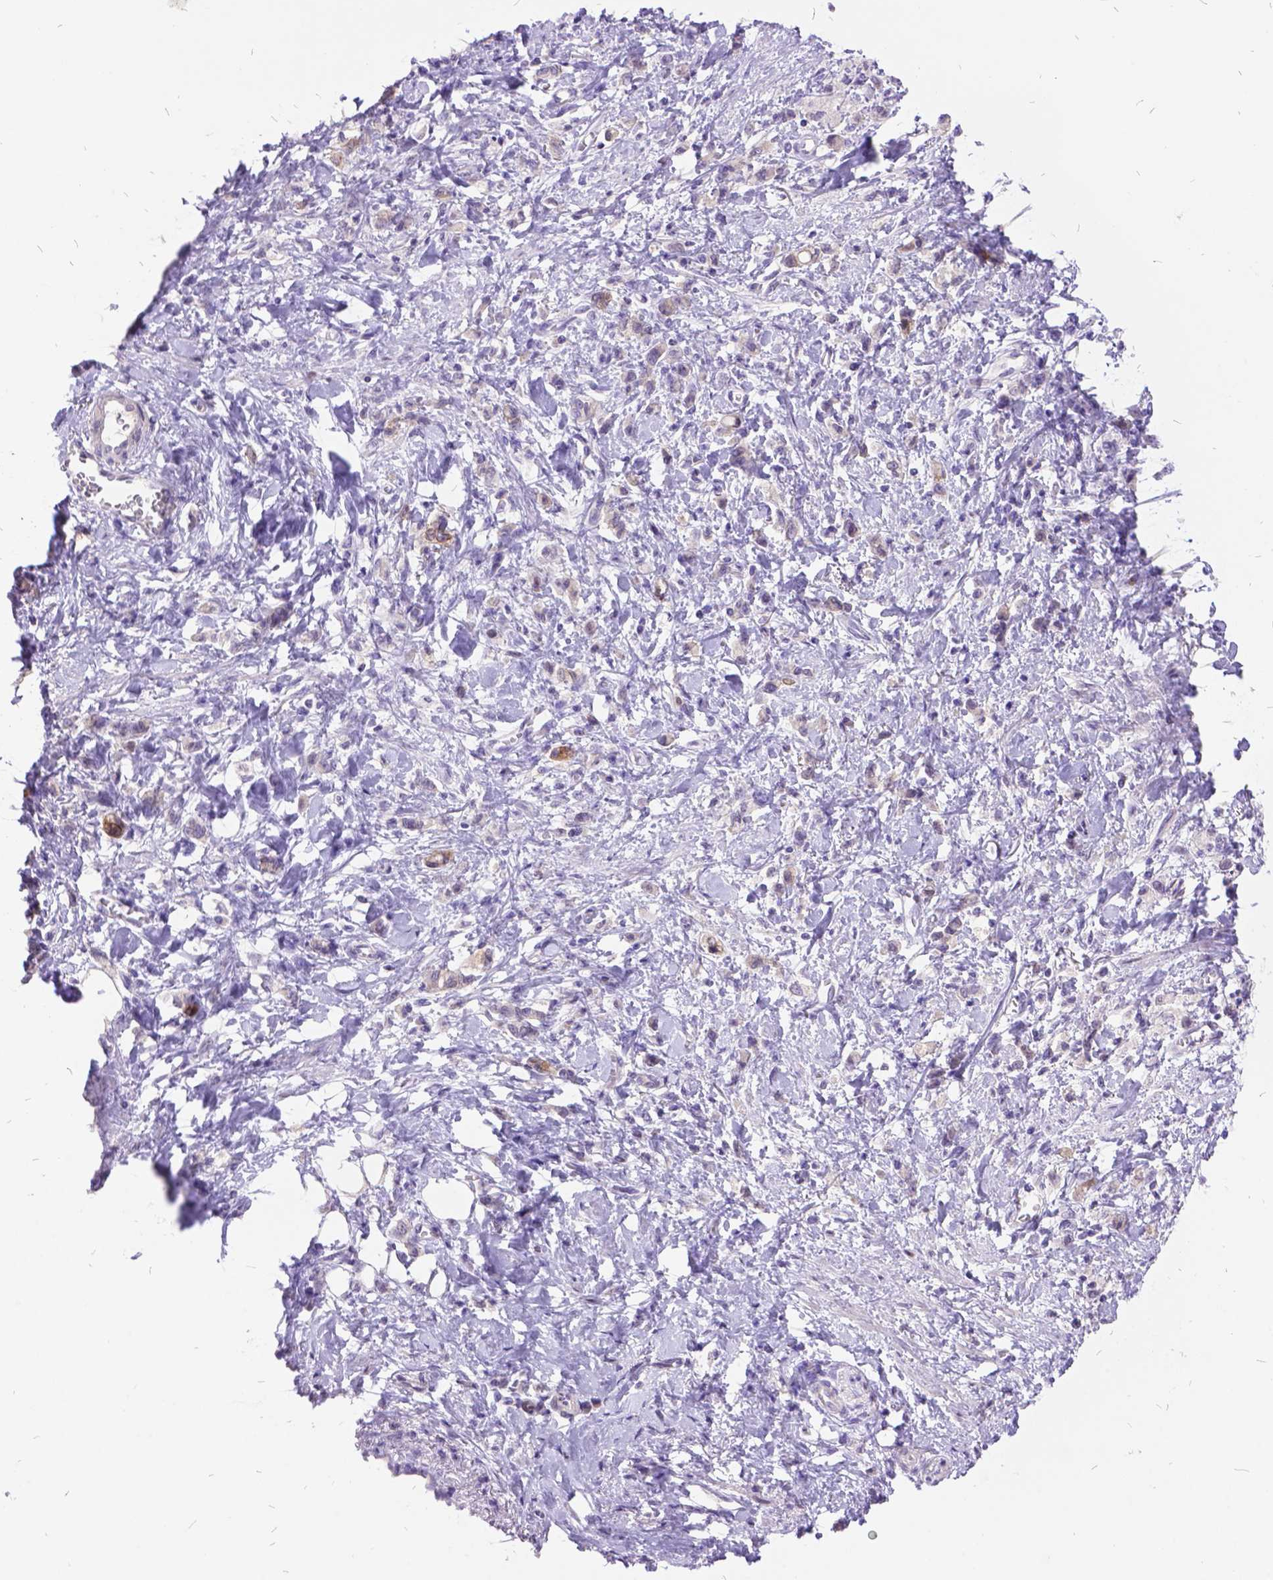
{"staining": {"intensity": "negative", "quantity": "none", "location": "none"}, "tissue": "stomach cancer", "cell_type": "Tumor cells", "image_type": "cancer", "snomed": [{"axis": "morphology", "description": "Adenocarcinoma, NOS"}, {"axis": "topography", "description": "Stomach"}], "caption": "This is an IHC image of human stomach cancer (adenocarcinoma). There is no expression in tumor cells.", "gene": "ITGB6", "patient": {"sex": "male", "age": 77}}